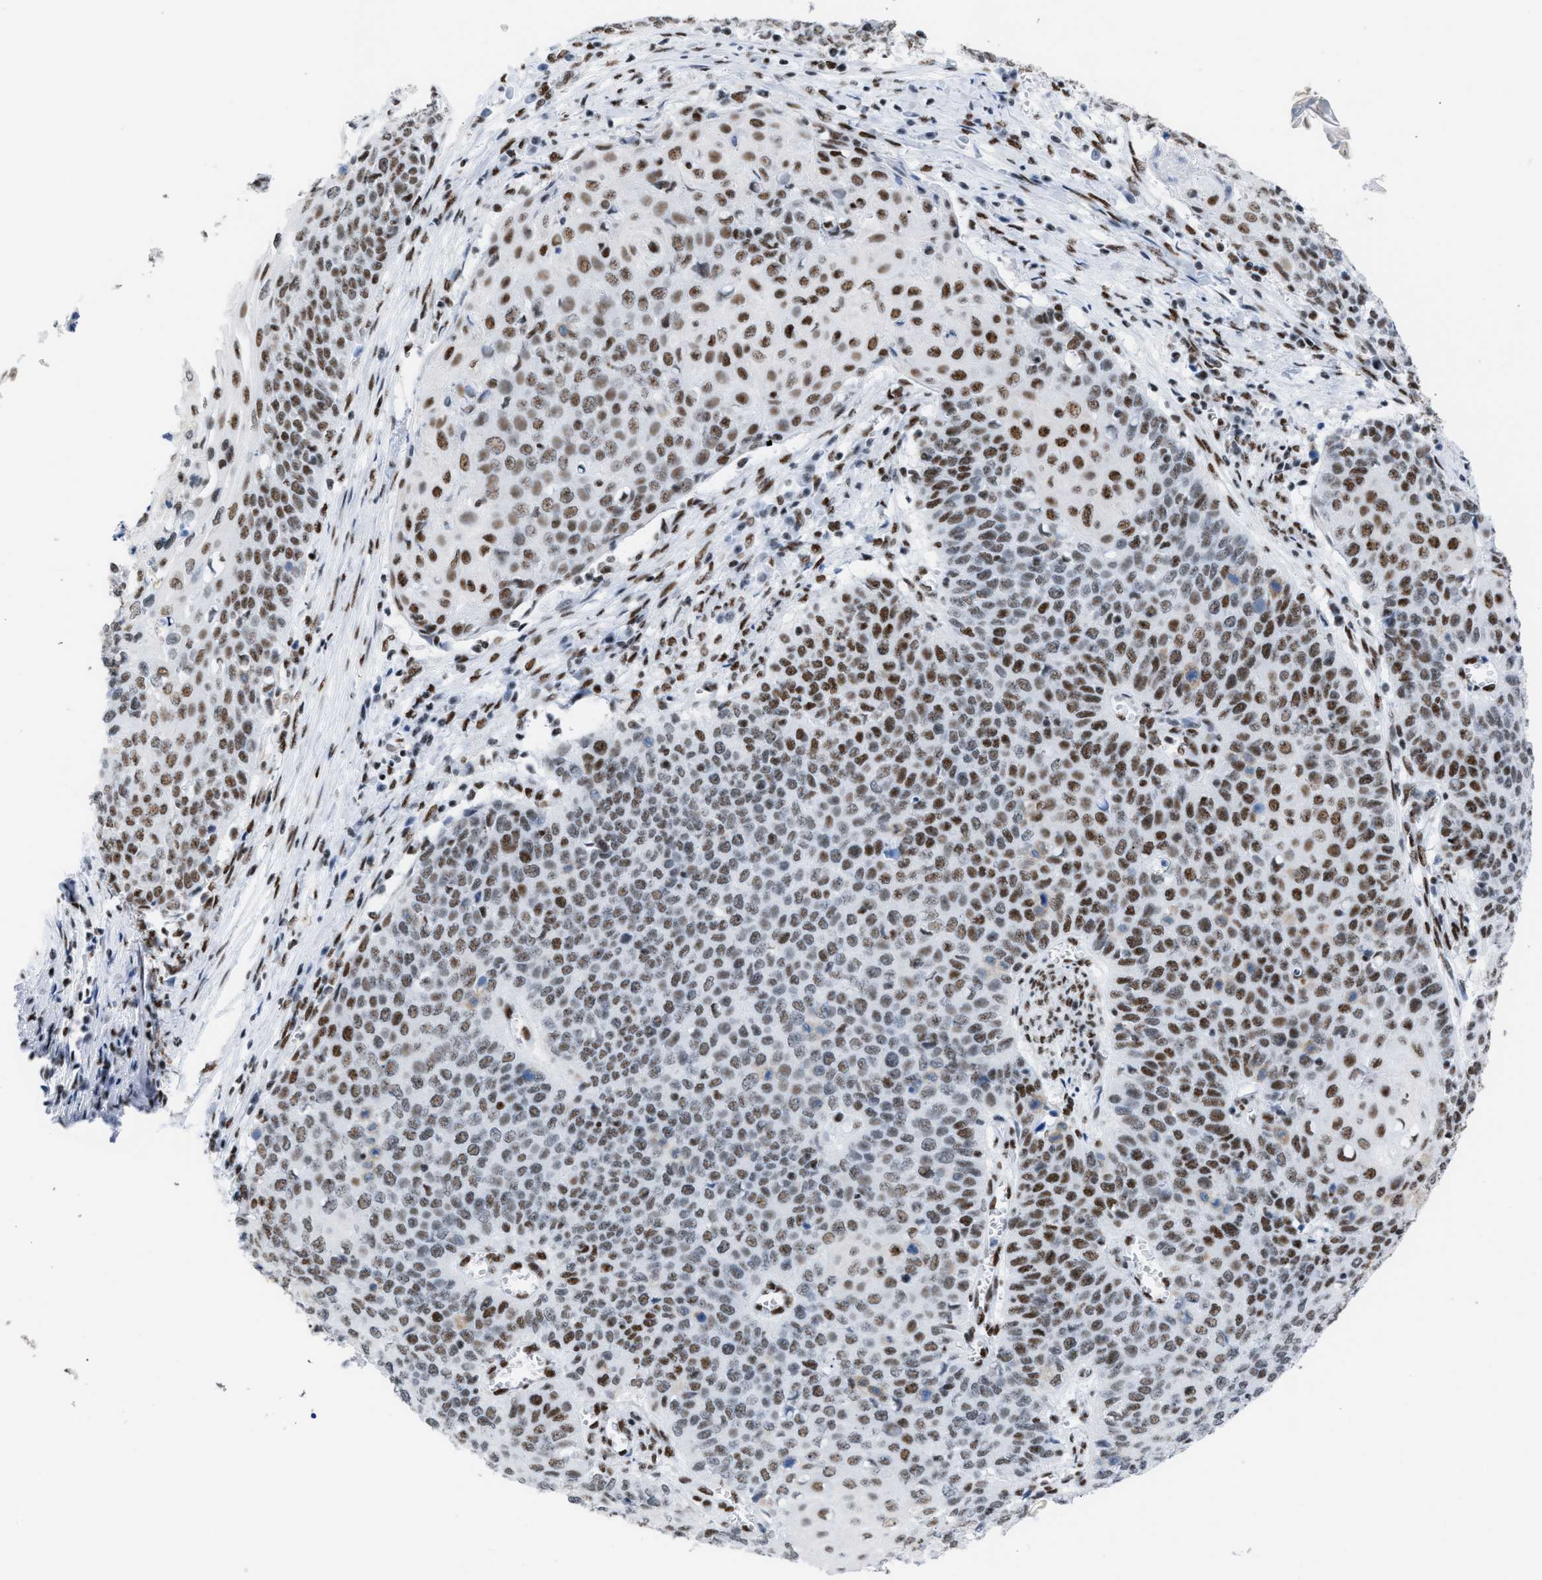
{"staining": {"intensity": "moderate", "quantity": ">75%", "location": "nuclear"}, "tissue": "cervical cancer", "cell_type": "Tumor cells", "image_type": "cancer", "snomed": [{"axis": "morphology", "description": "Squamous cell carcinoma, NOS"}, {"axis": "topography", "description": "Cervix"}], "caption": "This image shows immunohistochemistry (IHC) staining of cervical squamous cell carcinoma, with medium moderate nuclear positivity in about >75% of tumor cells.", "gene": "CCAR2", "patient": {"sex": "female", "age": 39}}